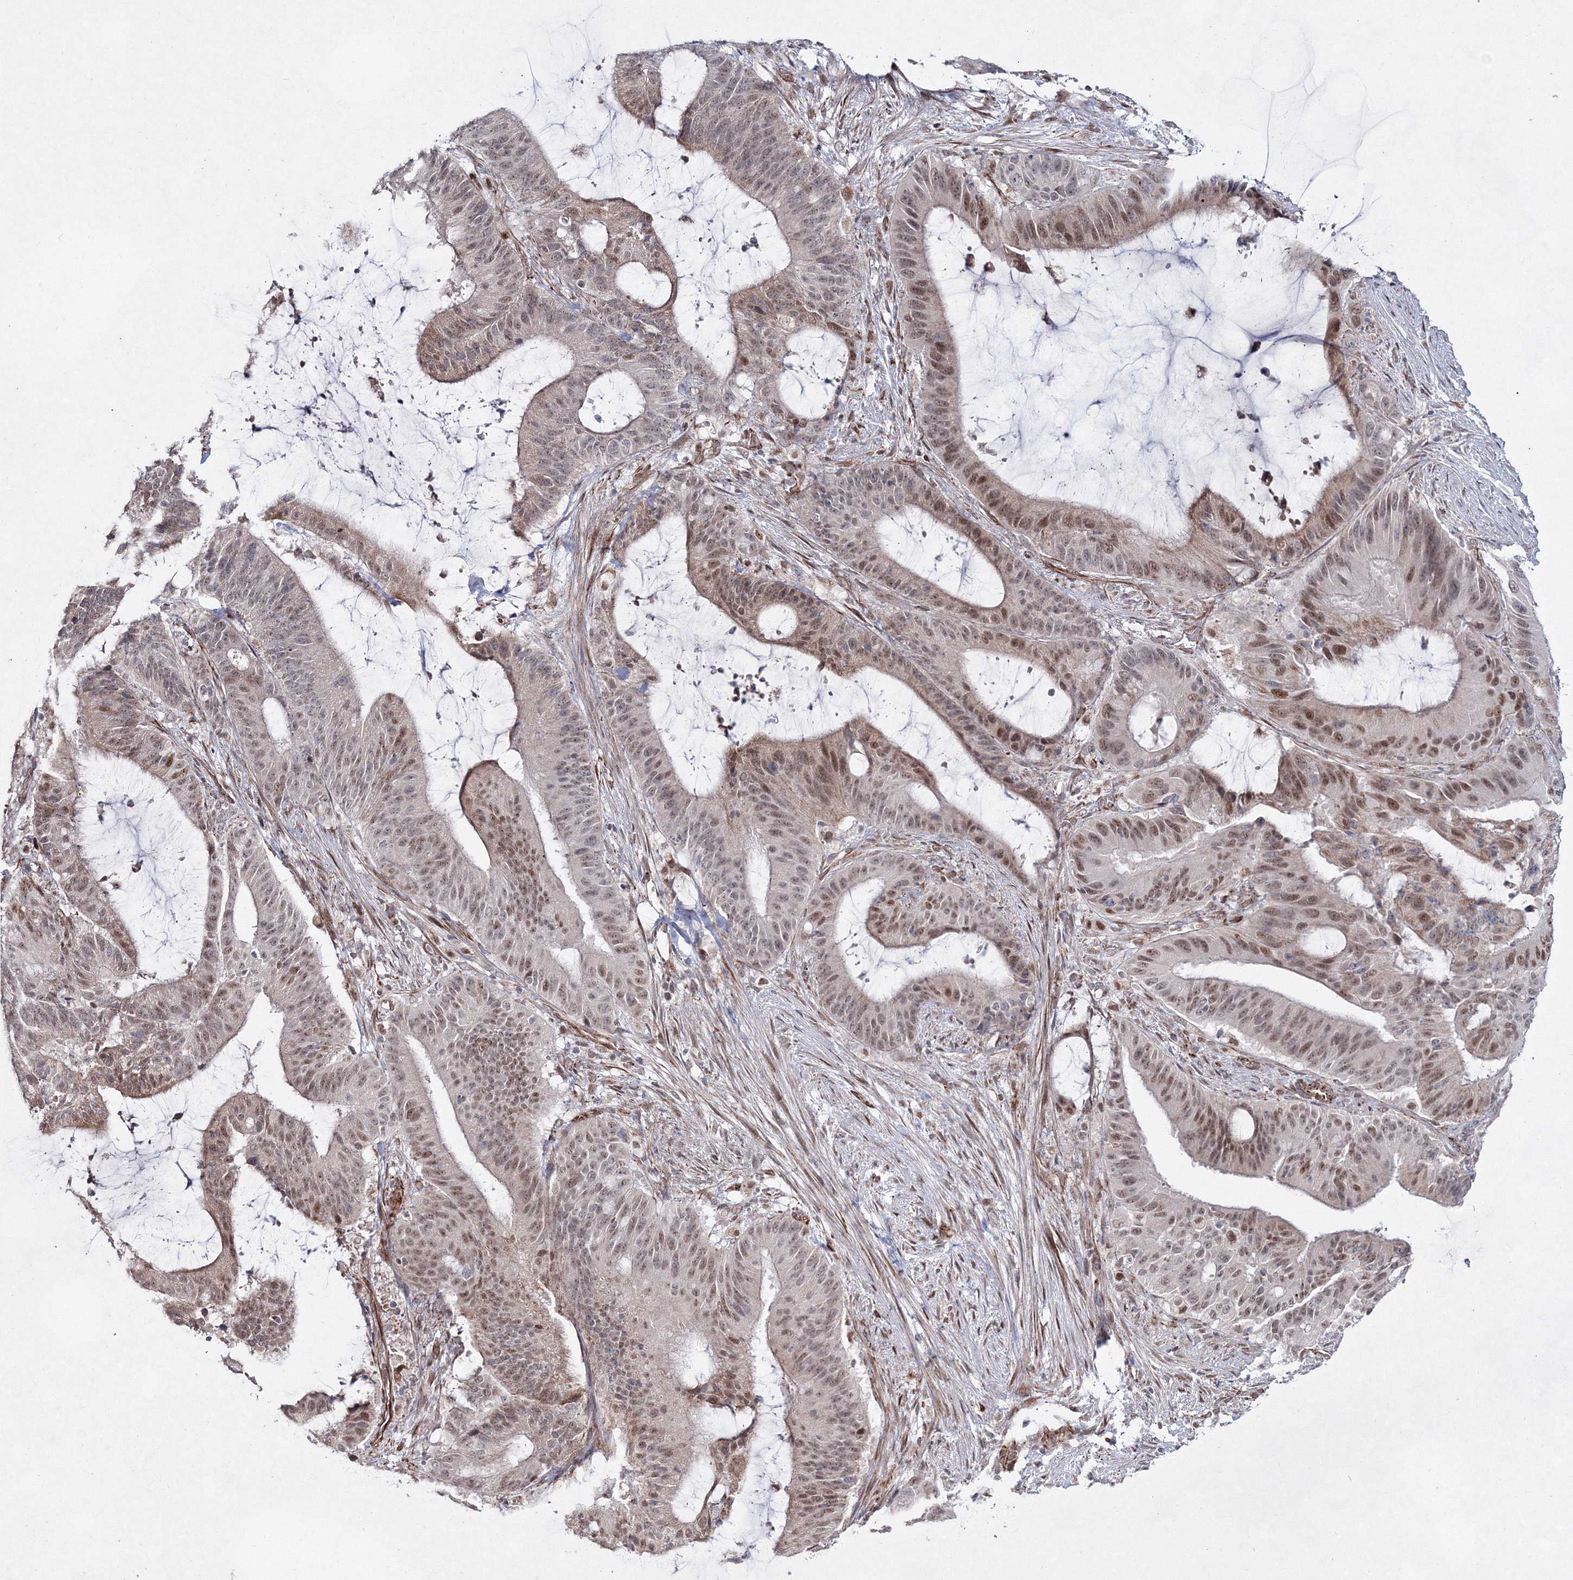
{"staining": {"intensity": "moderate", "quantity": "25%-75%", "location": "nuclear"}, "tissue": "liver cancer", "cell_type": "Tumor cells", "image_type": "cancer", "snomed": [{"axis": "morphology", "description": "Normal tissue, NOS"}, {"axis": "morphology", "description": "Cholangiocarcinoma"}, {"axis": "topography", "description": "Liver"}, {"axis": "topography", "description": "Peripheral nerve tissue"}], "caption": "Immunohistochemical staining of human liver cancer displays moderate nuclear protein expression in about 25%-75% of tumor cells. (Stains: DAB (3,3'-diaminobenzidine) in brown, nuclei in blue, Microscopy: brightfield microscopy at high magnification).", "gene": "SNIP1", "patient": {"sex": "female", "age": 73}}